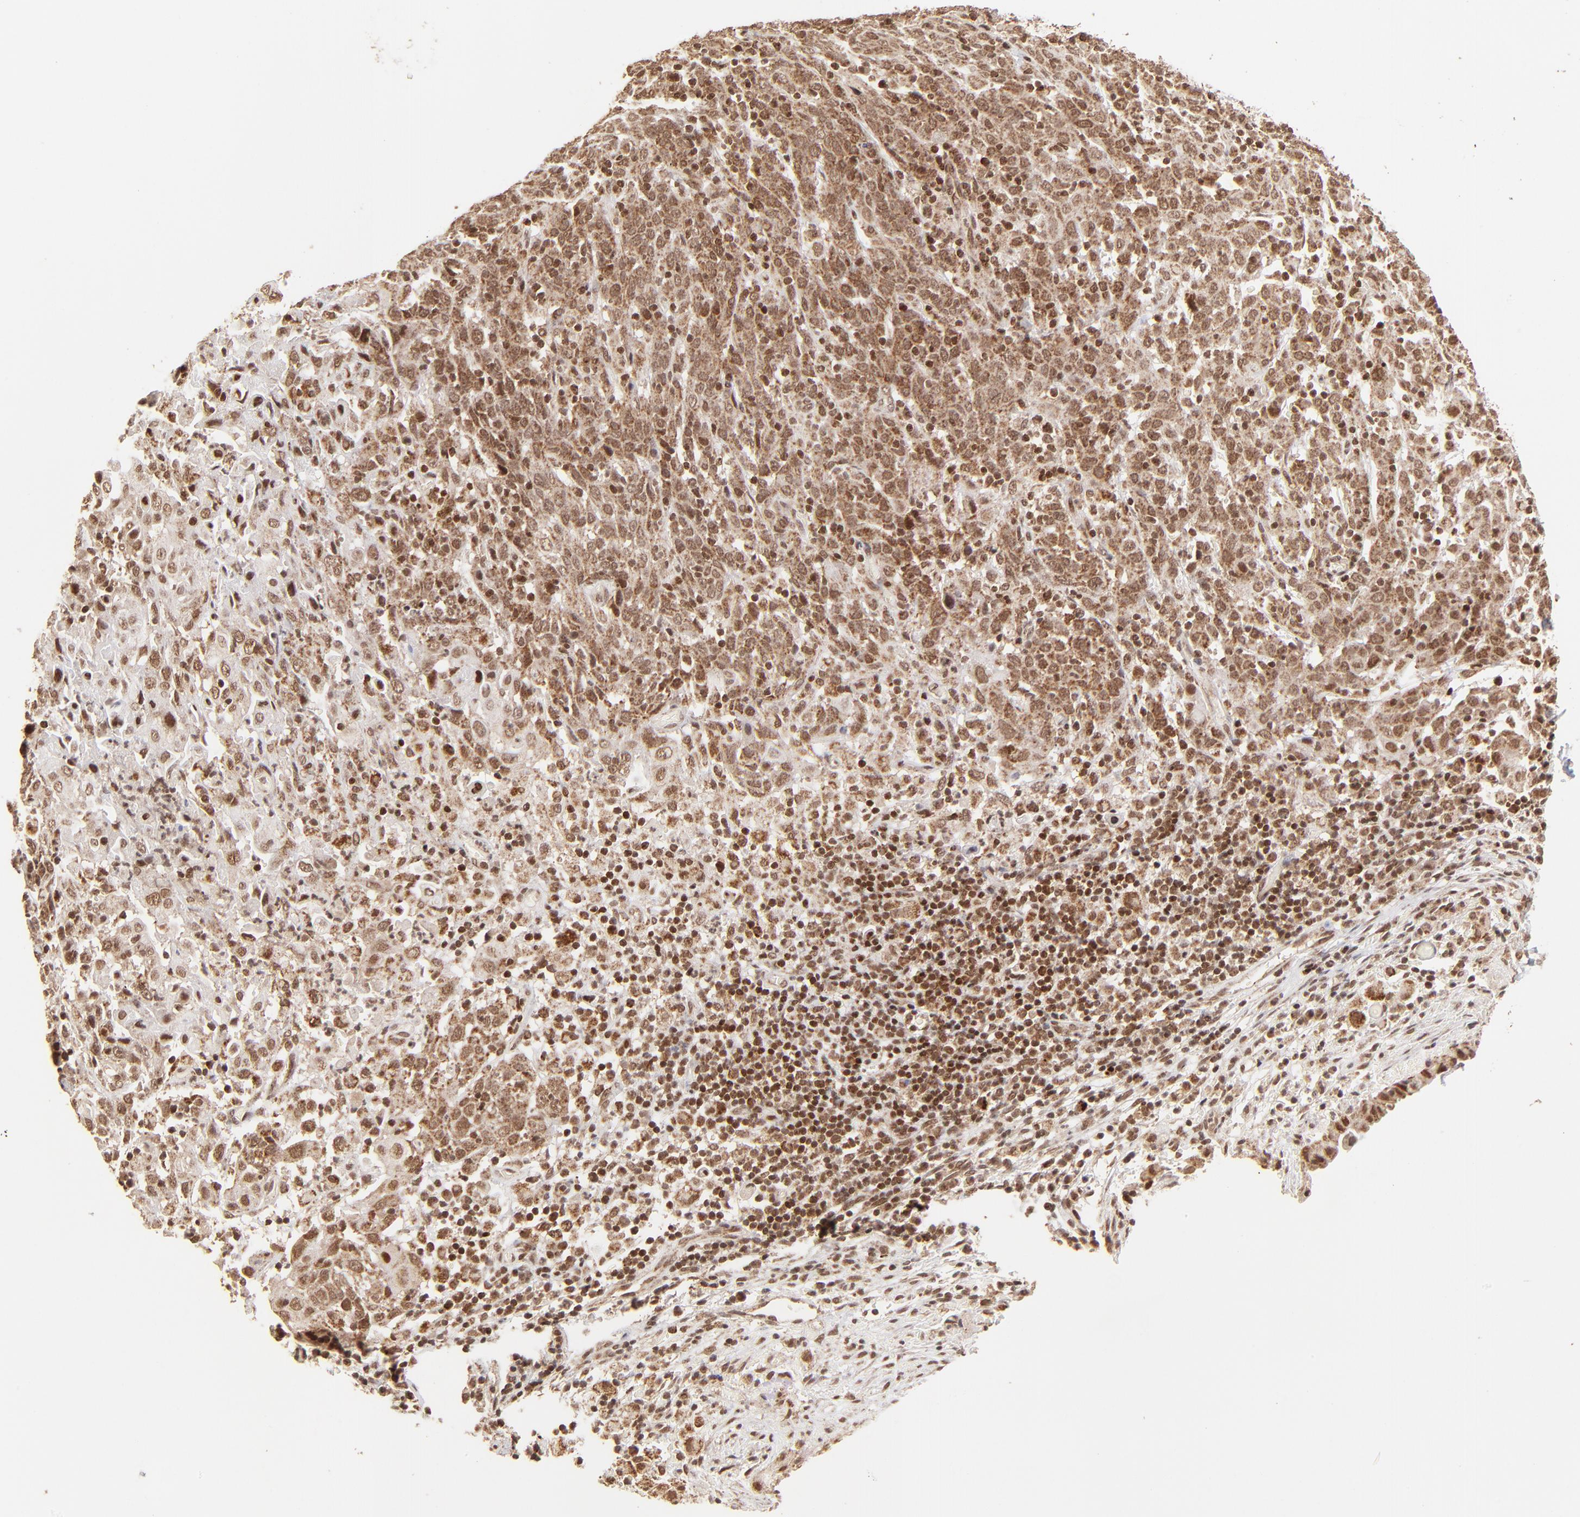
{"staining": {"intensity": "strong", "quantity": ">75%", "location": "cytoplasmic/membranous,nuclear"}, "tissue": "cervical cancer", "cell_type": "Tumor cells", "image_type": "cancer", "snomed": [{"axis": "morphology", "description": "Normal tissue, NOS"}, {"axis": "morphology", "description": "Squamous cell carcinoma, NOS"}, {"axis": "topography", "description": "Cervix"}], "caption": "Immunohistochemical staining of cervical squamous cell carcinoma shows high levels of strong cytoplasmic/membranous and nuclear protein expression in about >75% of tumor cells.", "gene": "MED15", "patient": {"sex": "female", "age": 67}}